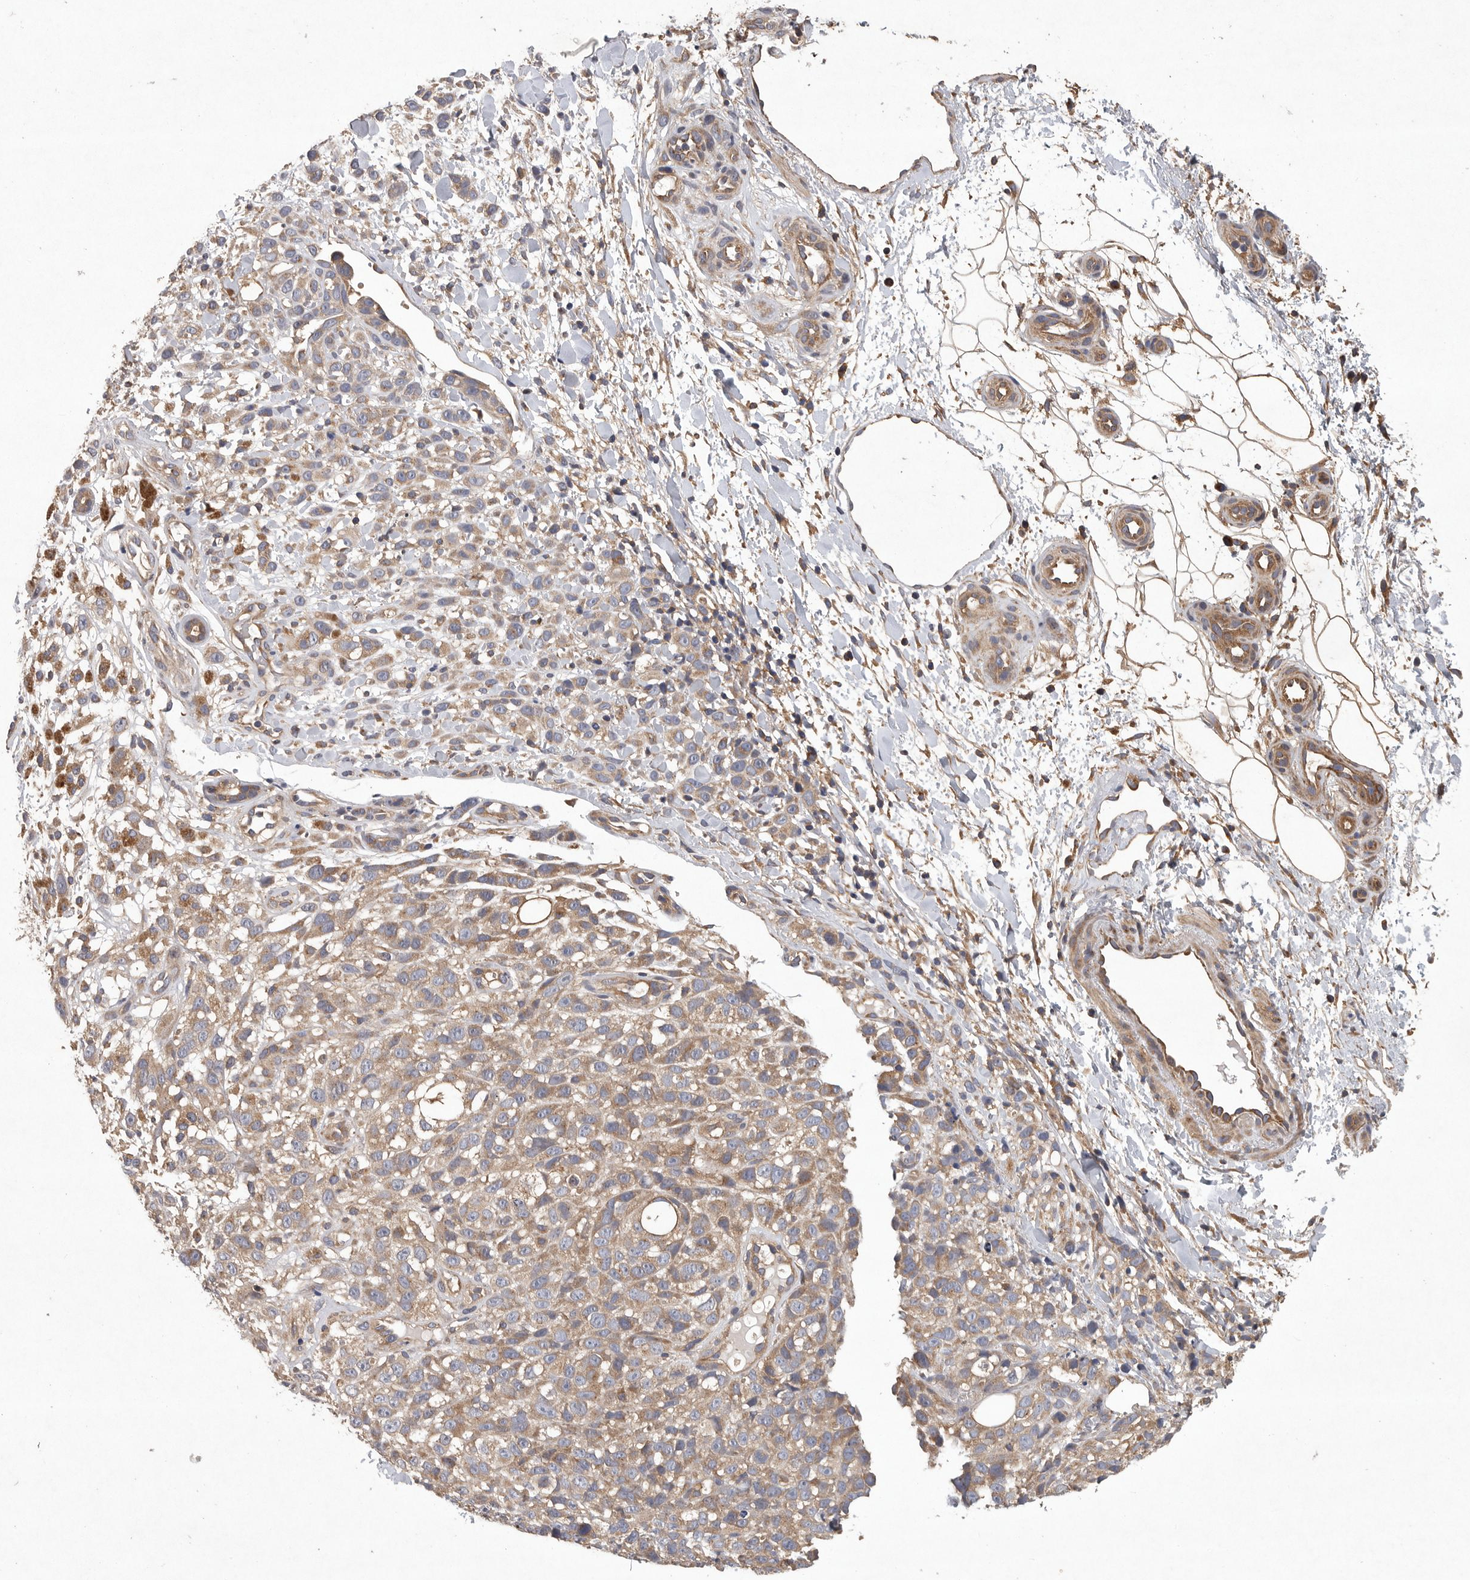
{"staining": {"intensity": "moderate", "quantity": ">75%", "location": "cytoplasmic/membranous"}, "tissue": "melanoma", "cell_type": "Tumor cells", "image_type": "cancer", "snomed": [{"axis": "morphology", "description": "Malignant melanoma, Metastatic site"}, {"axis": "topography", "description": "Skin"}], "caption": "This histopathology image displays immunohistochemistry staining of melanoma, with medium moderate cytoplasmic/membranous positivity in about >75% of tumor cells.", "gene": "OXR1", "patient": {"sex": "female", "age": 72}}